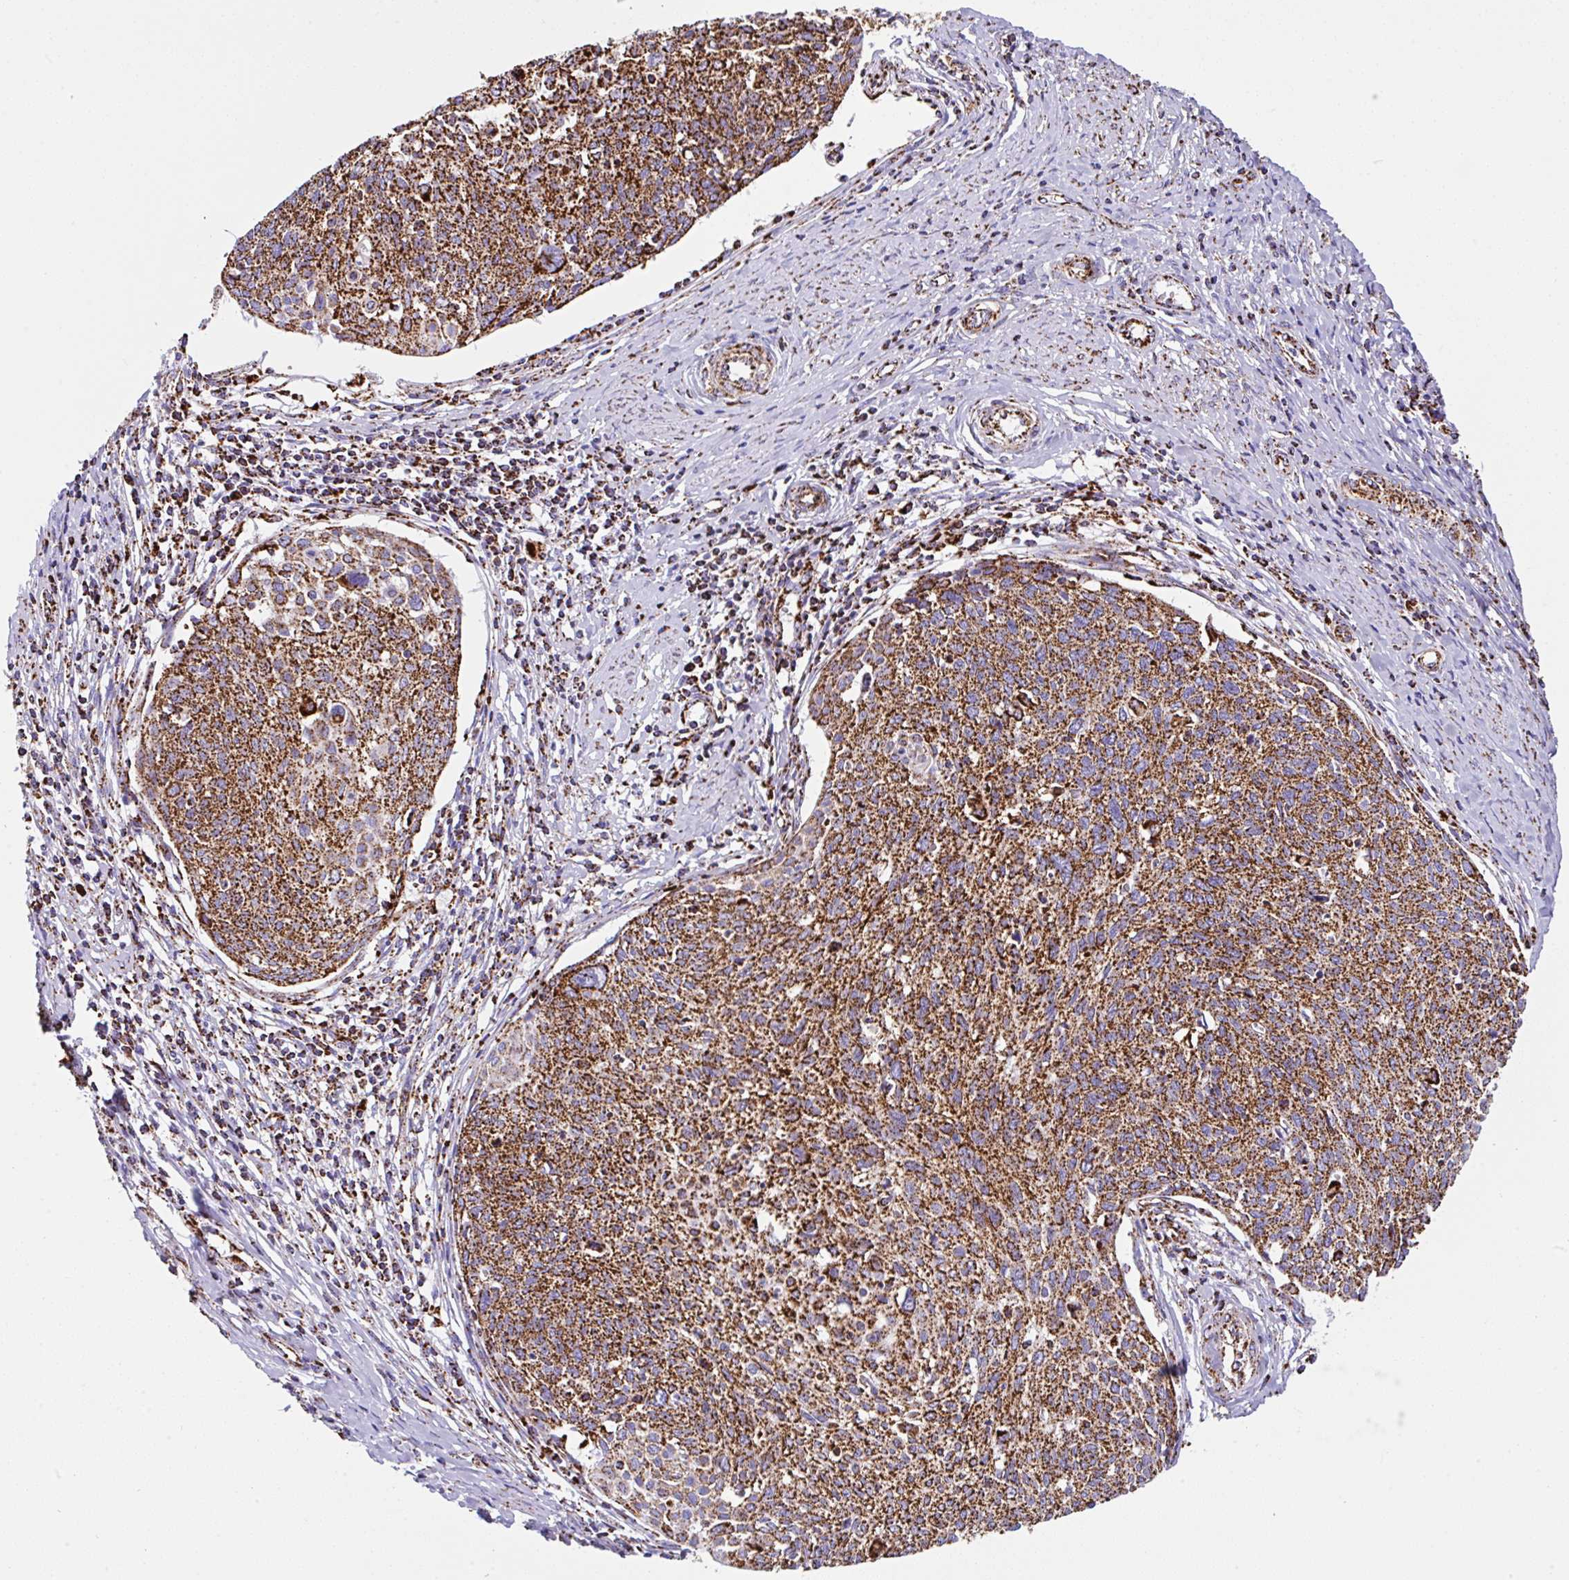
{"staining": {"intensity": "strong", "quantity": ">75%", "location": "cytoplasmic/membranous"}, "tissue": "cervical cancer", "cell_type": "Tumor cells", "image_type": "cancer", "snomed": [{"axis": "morphology", "description": "Squamous cell carcinoma, NOS"}, {"axis": "topography", "description": "Cervix"}], "caption": "Immunohistochemical staining of human cervical cancer (squamous cell carcinoma) shows strong cytoplasmic/membranous protein expression in approximately >75% of tumor cells.", "gene": "ANKRD33B", "patient": {"sex": "female", "age": 49}}